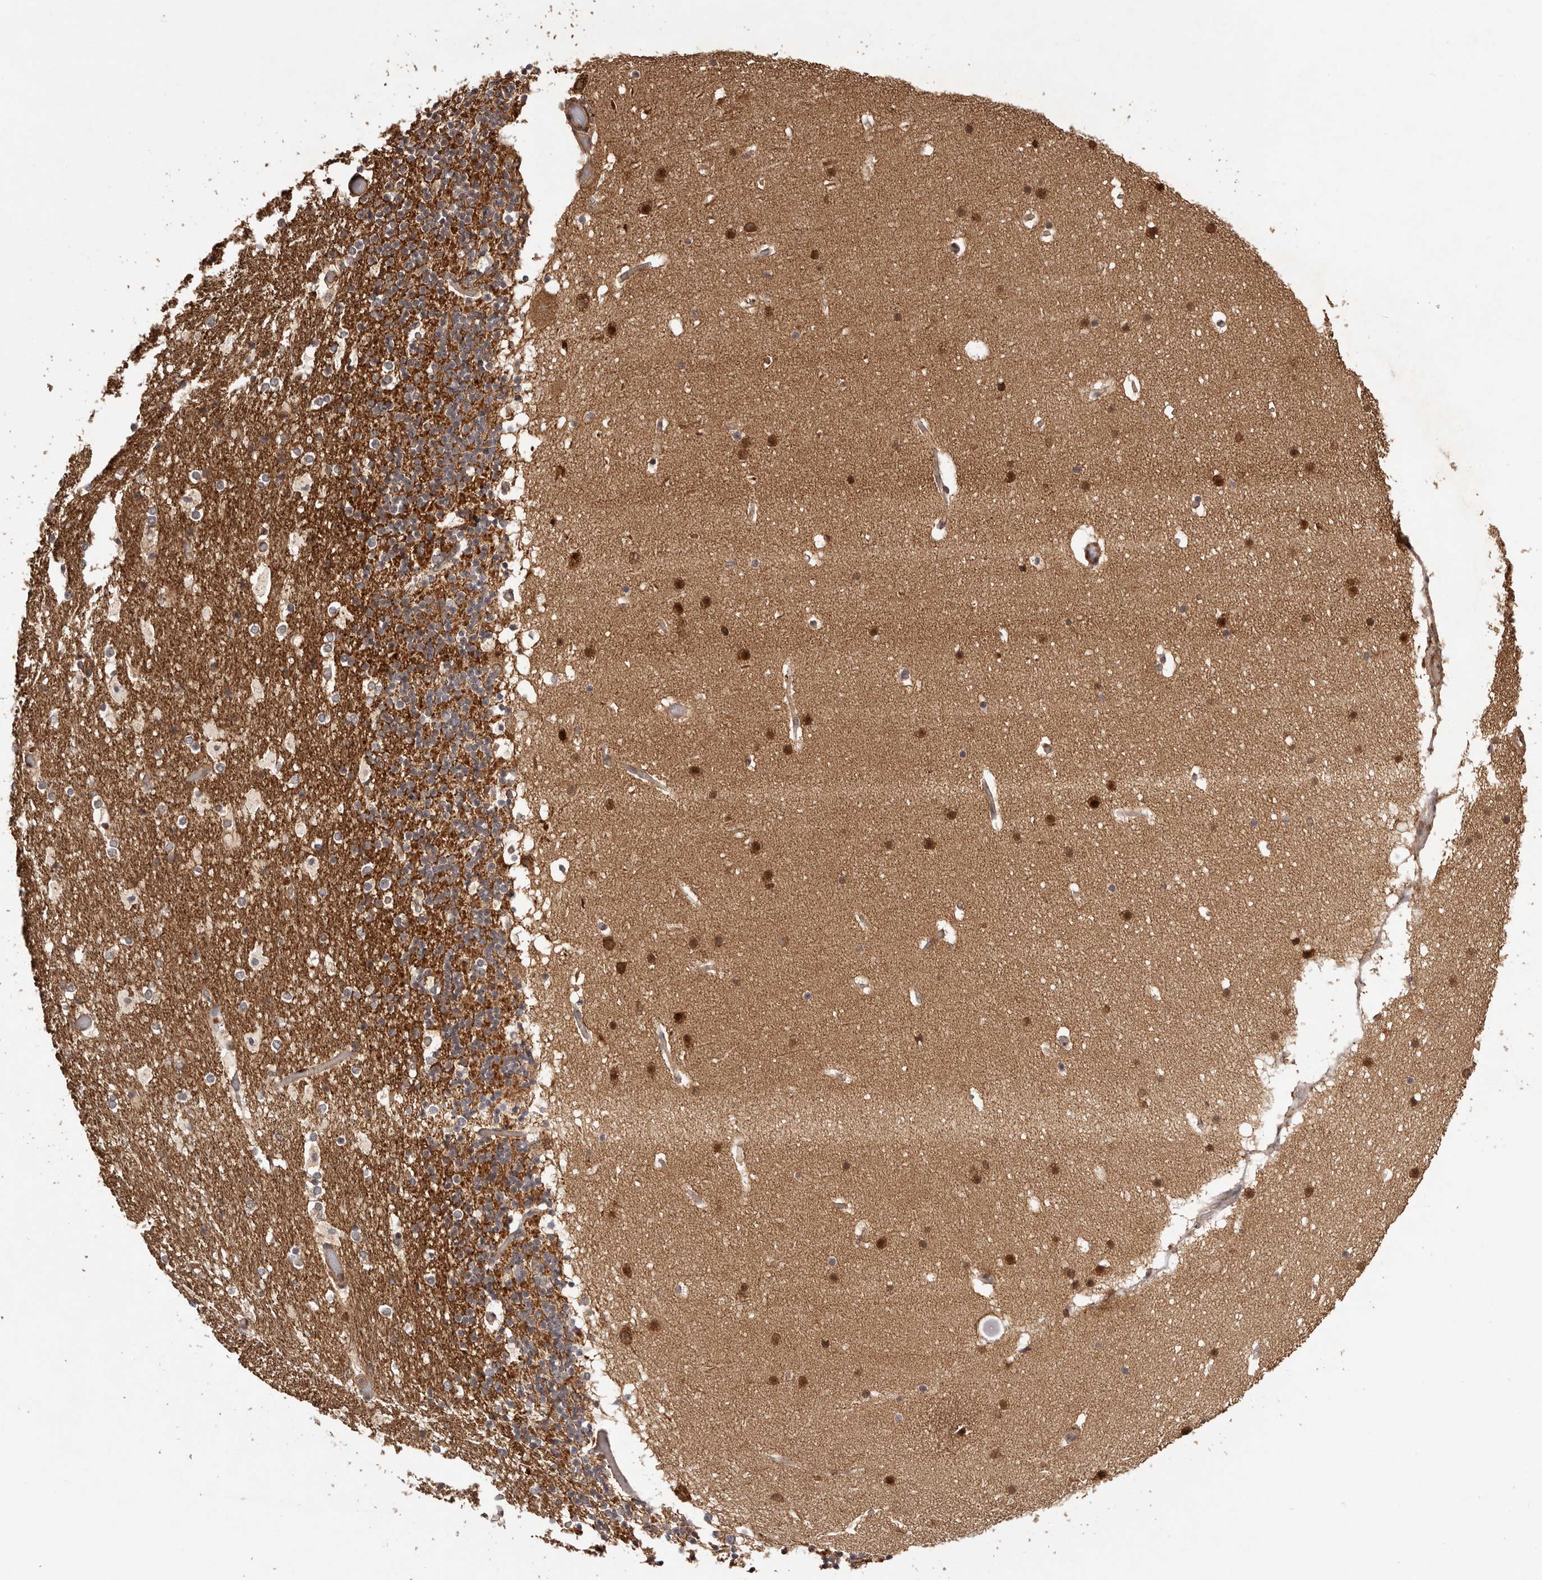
{"staining": {"intensity": "strong", "quantity": ">75%", "location": "cytoplasmic/membranous"}, "tissue": "cerebellum", "cell_type": "Cells in granular layer", "image_type": "normal", "snomed": [{"axis": "morphology", "description": "Normal tissue, NOS"}, {"axis": "topography", "description": "Cerebellum"}], "caption": "Protein staining of benign cerebellum demonstrates strong cytoplasmic/membranous expression in approximately >75% of cells in granular layer. The protein is shown in brown color, while the nuclei are stained blue.", "gene": "UBR2", "patient": {"sex": "male", "age": 57}}